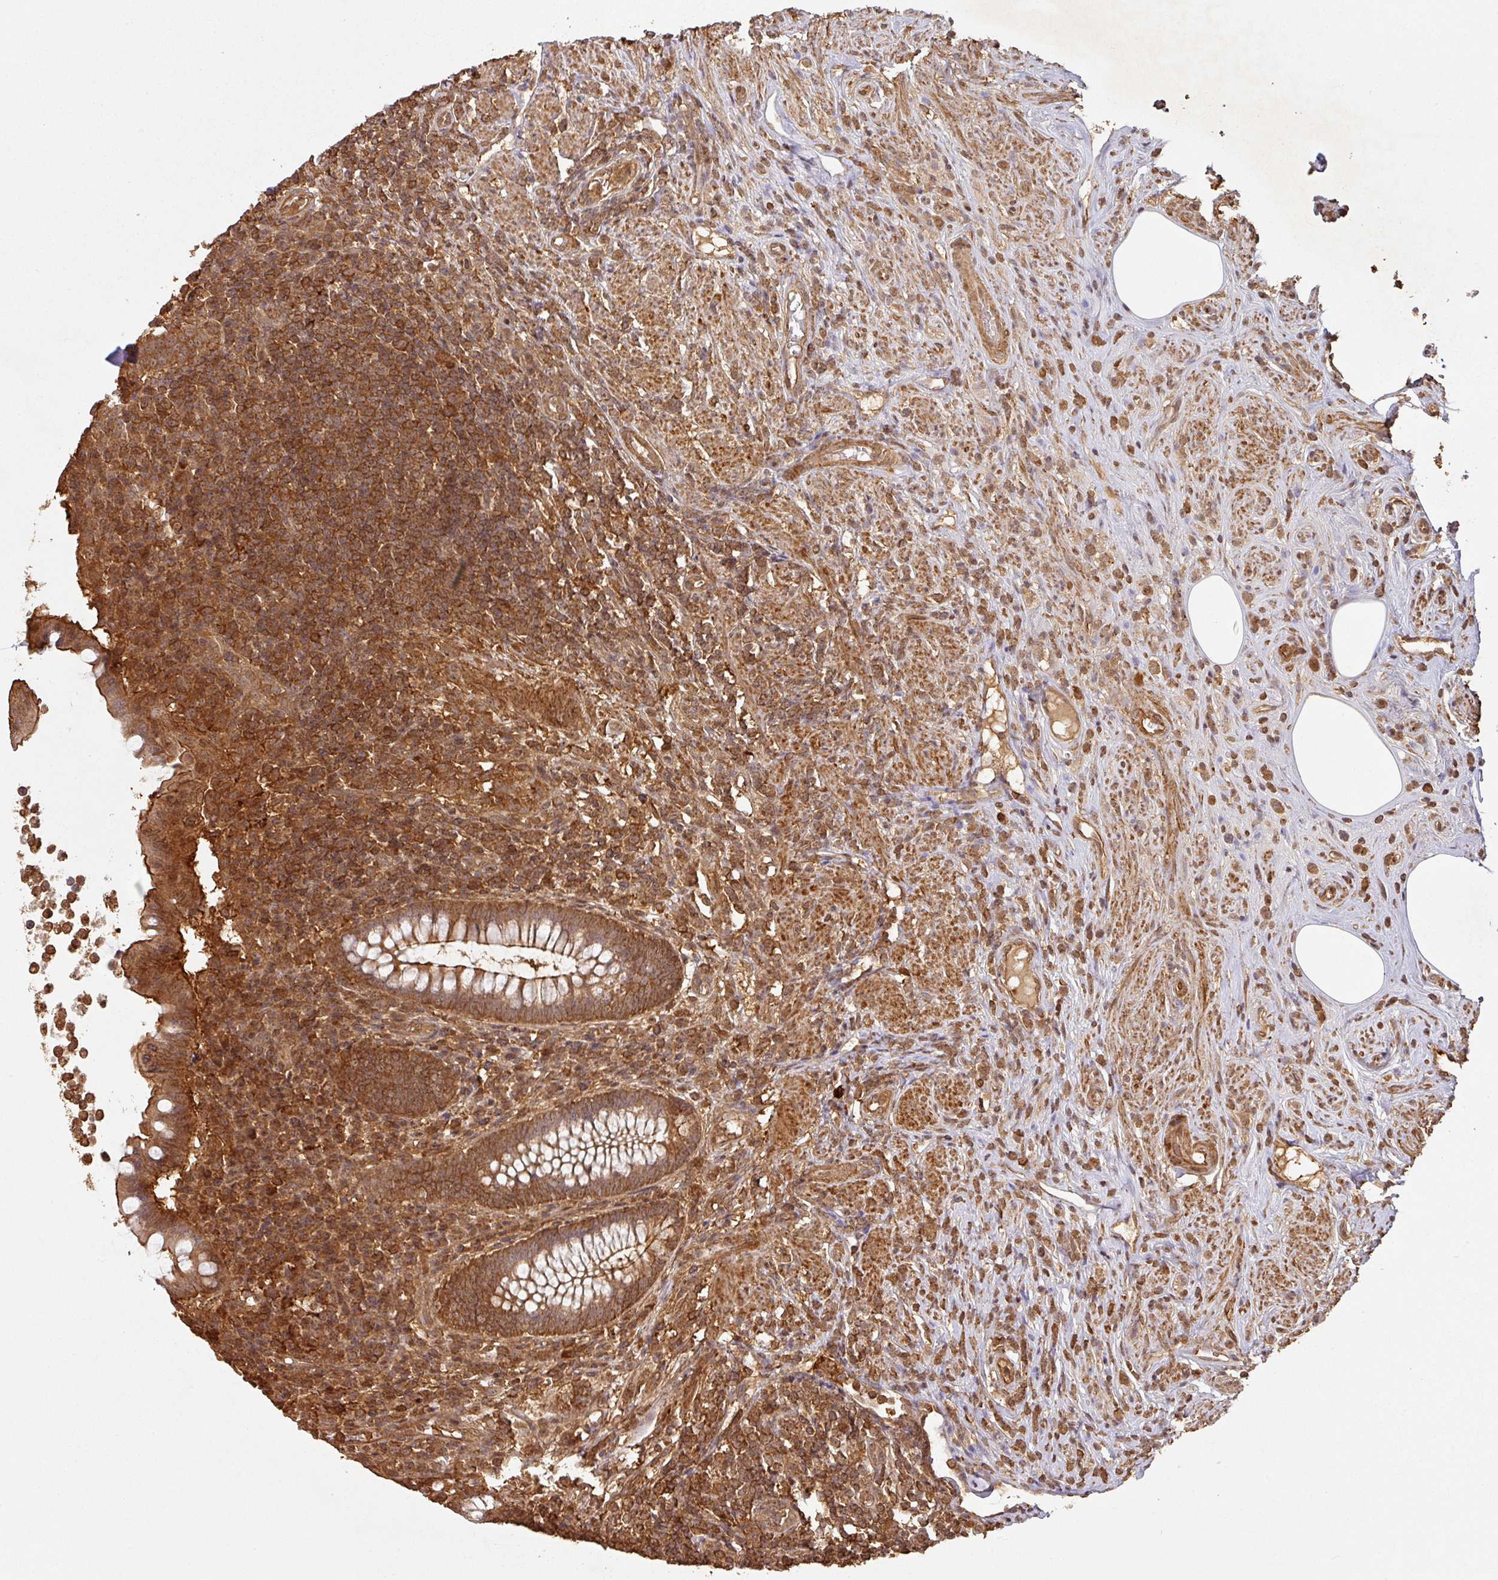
{"staining": {"intensity": "moderate", "quantity": ">75%", "location": "cytoplasmic/membranous"}, "tissue": "appendix", "cell_type": "Glandular cells", "image_type": "normal", "snomed": [{"axis": "morphology", "description": "Normal tissue, NOS"}, {"axis": "topography", "description": "Appendix"}], "caption": "Immunohistochemical staining of unremarkable human appendix displays moderate cytoplasmic/membranous protein staining in about >75% of glandular cells. Using DAB (brown) and hematoxylin (blue) stains, captured at high magnification using brightfield microscopy.", "gene": "ZNF322", "patient": {"sex": "female", "age": 56}}